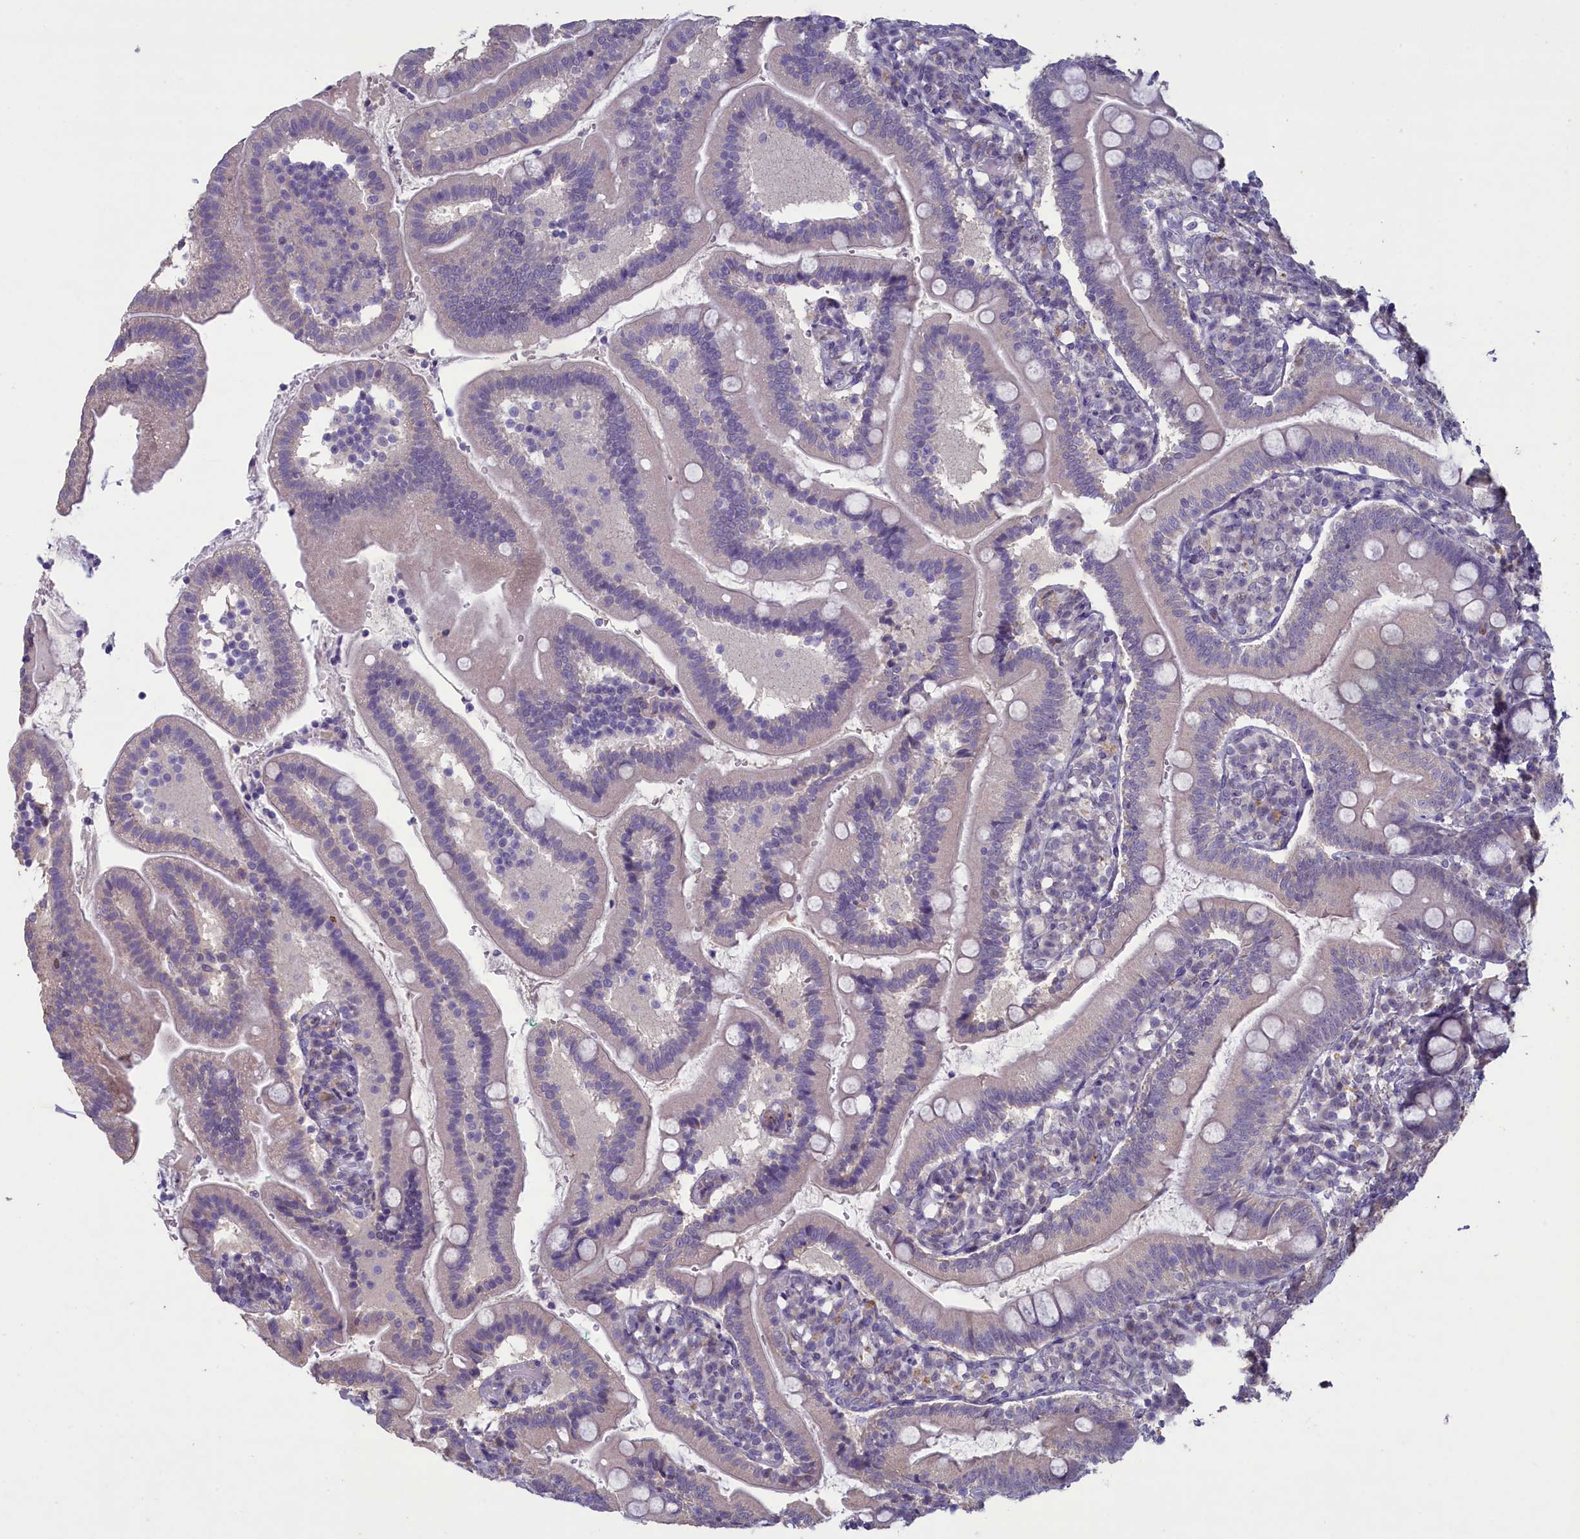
{"staining": {"intensity": "negative", "quantity": "none", "location": "none"}, "tissue": "duodenum", "cell_type": "Glandular cells", "image_type": "normal", "snomed": [{"axis": "morphology", "description": "Normal tissue, NOS"}, {"axis": "topography", "description": "Duodenum"}], "caption": "This photomicrograph is of unremarkable duodenum stained with IHC to label a protein in brown with the nuclei are counter-stained blue. There is no expression in glandular cells.", "gene": "ATF7IP2", "patient": {"sex": "female", "age": 67}}